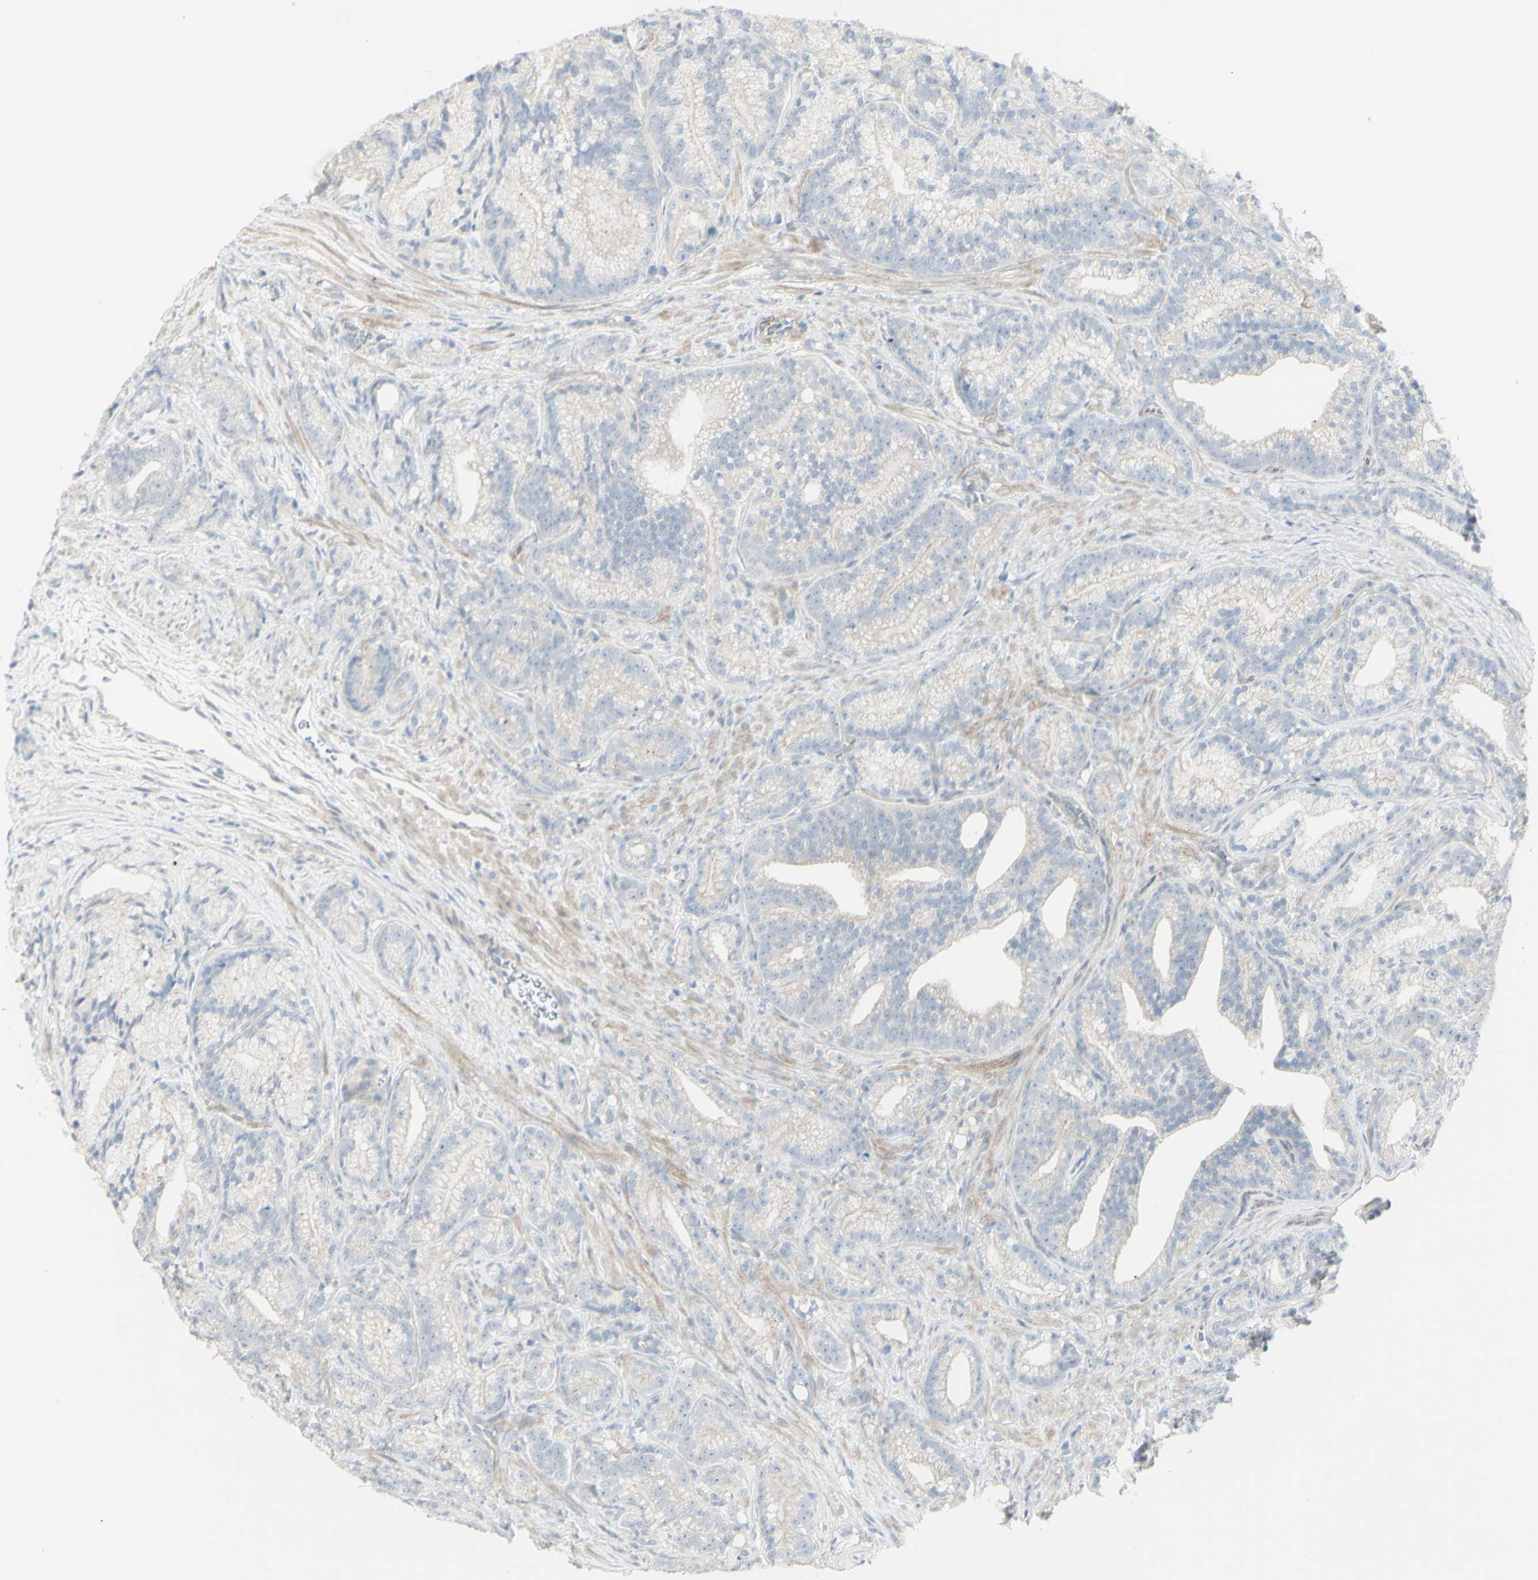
{"staining": {"intensity": "negative", "quantity": "none", "location": "none"}, "tissue": "prostate cancer", "cell_type": "Tumor cells", "image_type": "cancer", "snomed": [{"axis": "morphology", "description": "Adenocarcinoma, Low grade"}, {"axis": "topography", "description": "Prostate"}], "caption": "Tumor cells show no significant positivity in prostate cancer. The staining is performed using DAB brown chromogen with nuclei counter-stained in using hematoxylin.", "gene": "NDST4", "patient": {"sex": "male", "age": 89}}